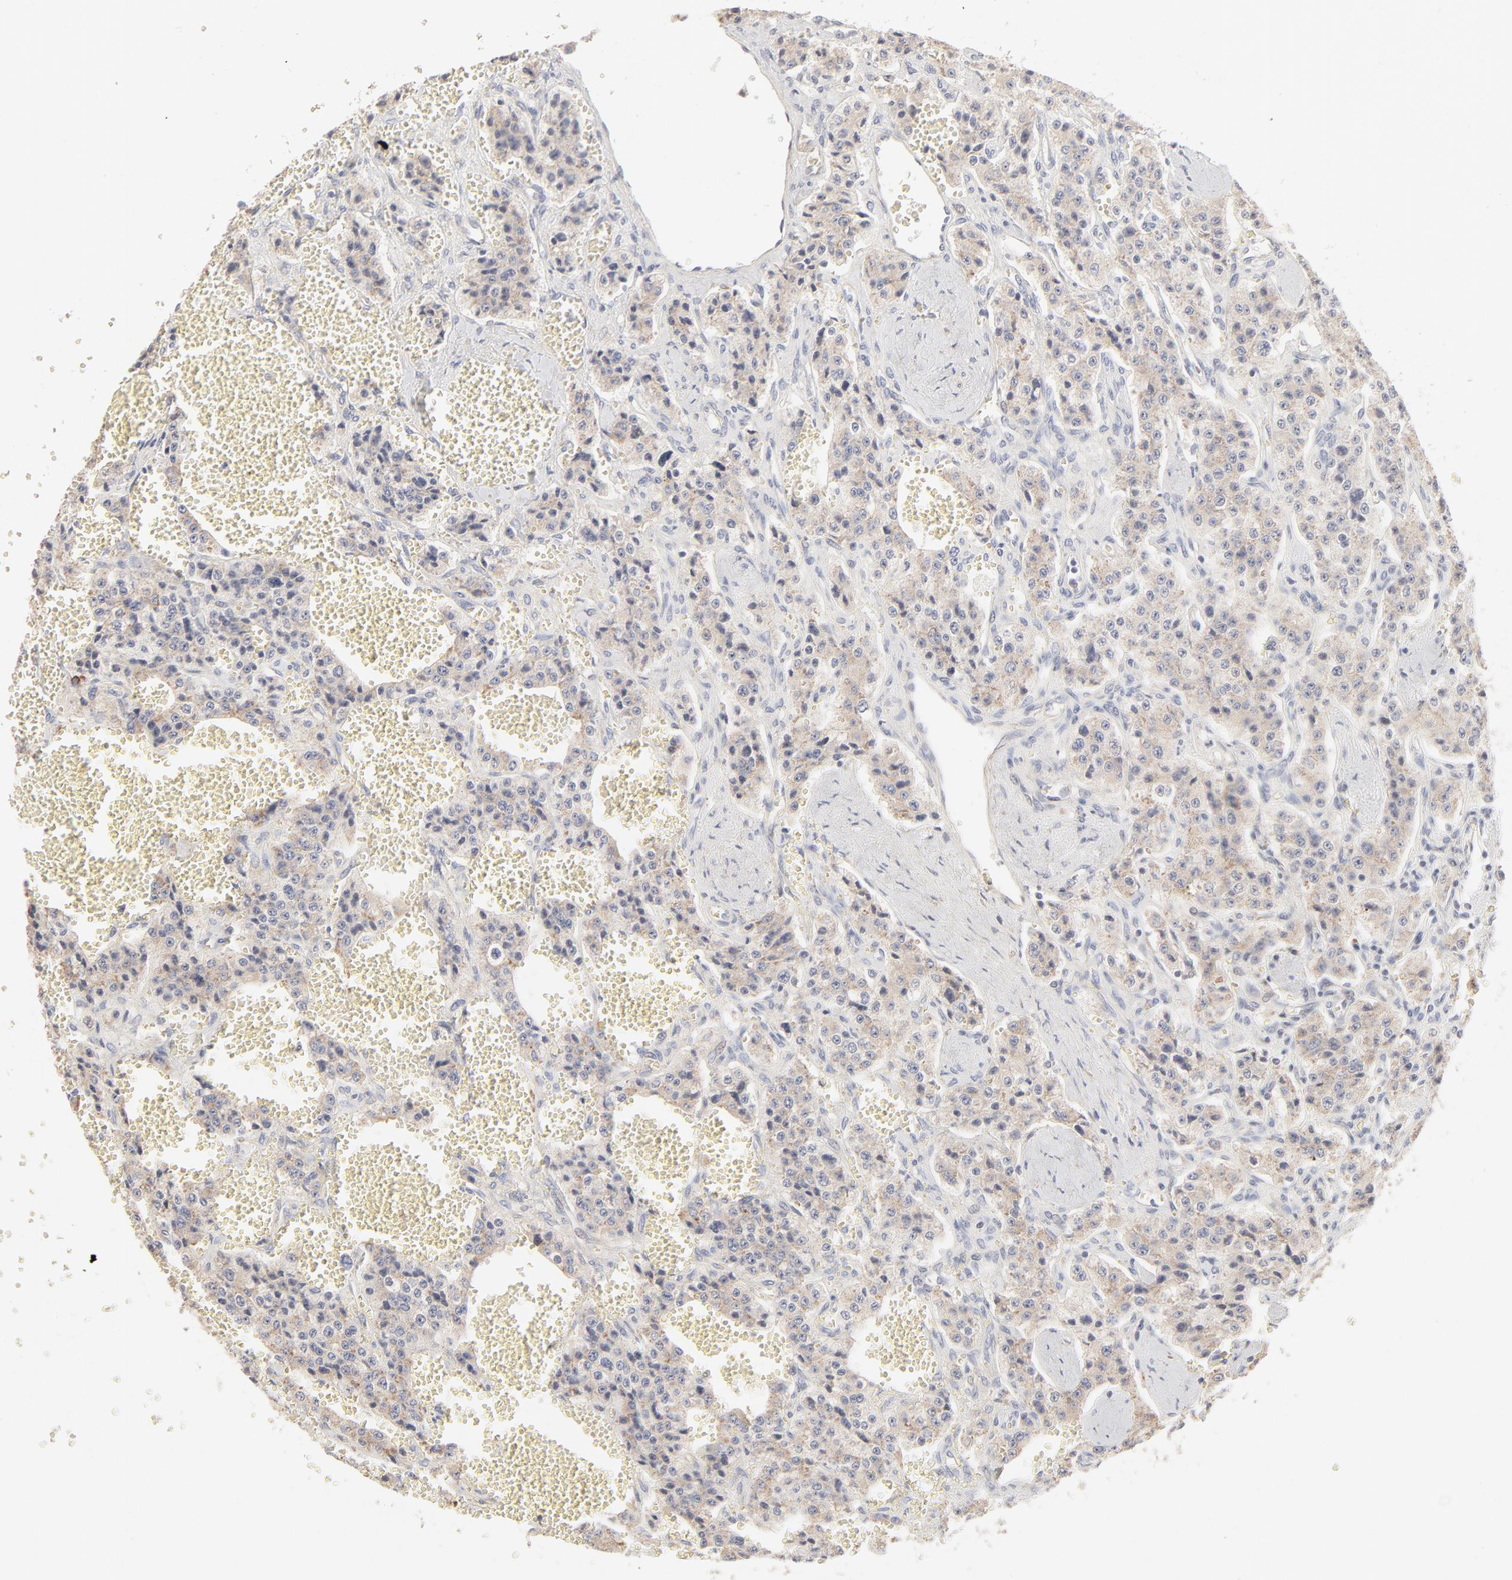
{"staining": {"intensity": "weak", "quantity": ">75%", "location": "cytoplasmic/membranous"}, "tissue": "carcinoid", "cell_type": "Tumor cells", "image_type": "cancer", "snomed": [{"axis": "morphology", "description": "Carcinoid, malignant, NOS"}, {"axis": "topography", "description": "Small intestine"}], "caption": "This micrograph displays carcinoid stained with immunohistochemistry to label a protein in brown. The cytoplasmic/membranous of tumor cells show weak positivity for the protein. Nuclei are counter-stained blue.", "gene": "RPS21", "patient": {"sex": "male", "age": 52}}